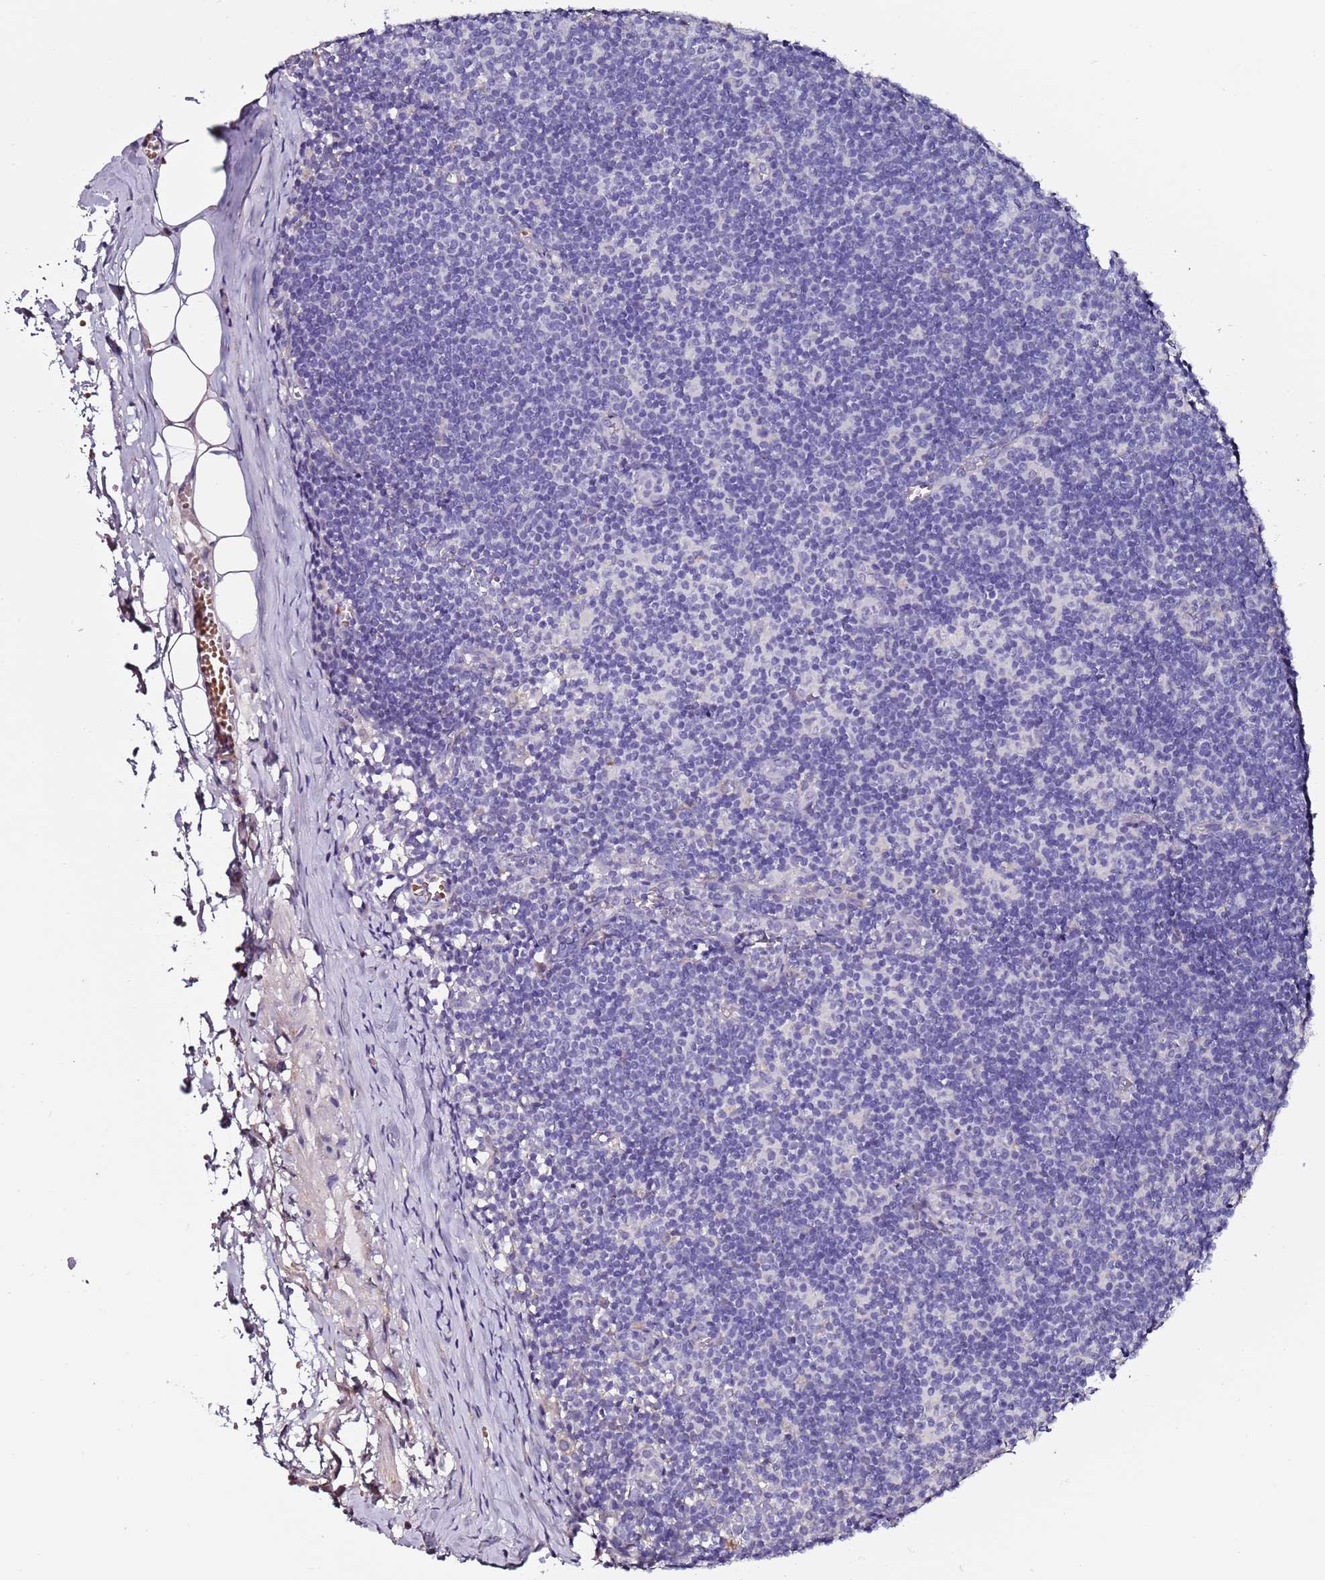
{"staining": {"intensity": "negative", "quantity": "none", "location": "none"}, "tissue": "lymph node", "cell_type": "Germinal center cells", "image_type": "normal", "snomed": [{"axis": "morphology", "description": "Normal tissue, NOS"}, {"axis": "topography", "description": "Lymph node"}], "caption": "IHC of benign lymph node demonstrates no expression in germinal center cells.", "gene": "C3orf80", "patient": {"sex": "female", "age": 42}}